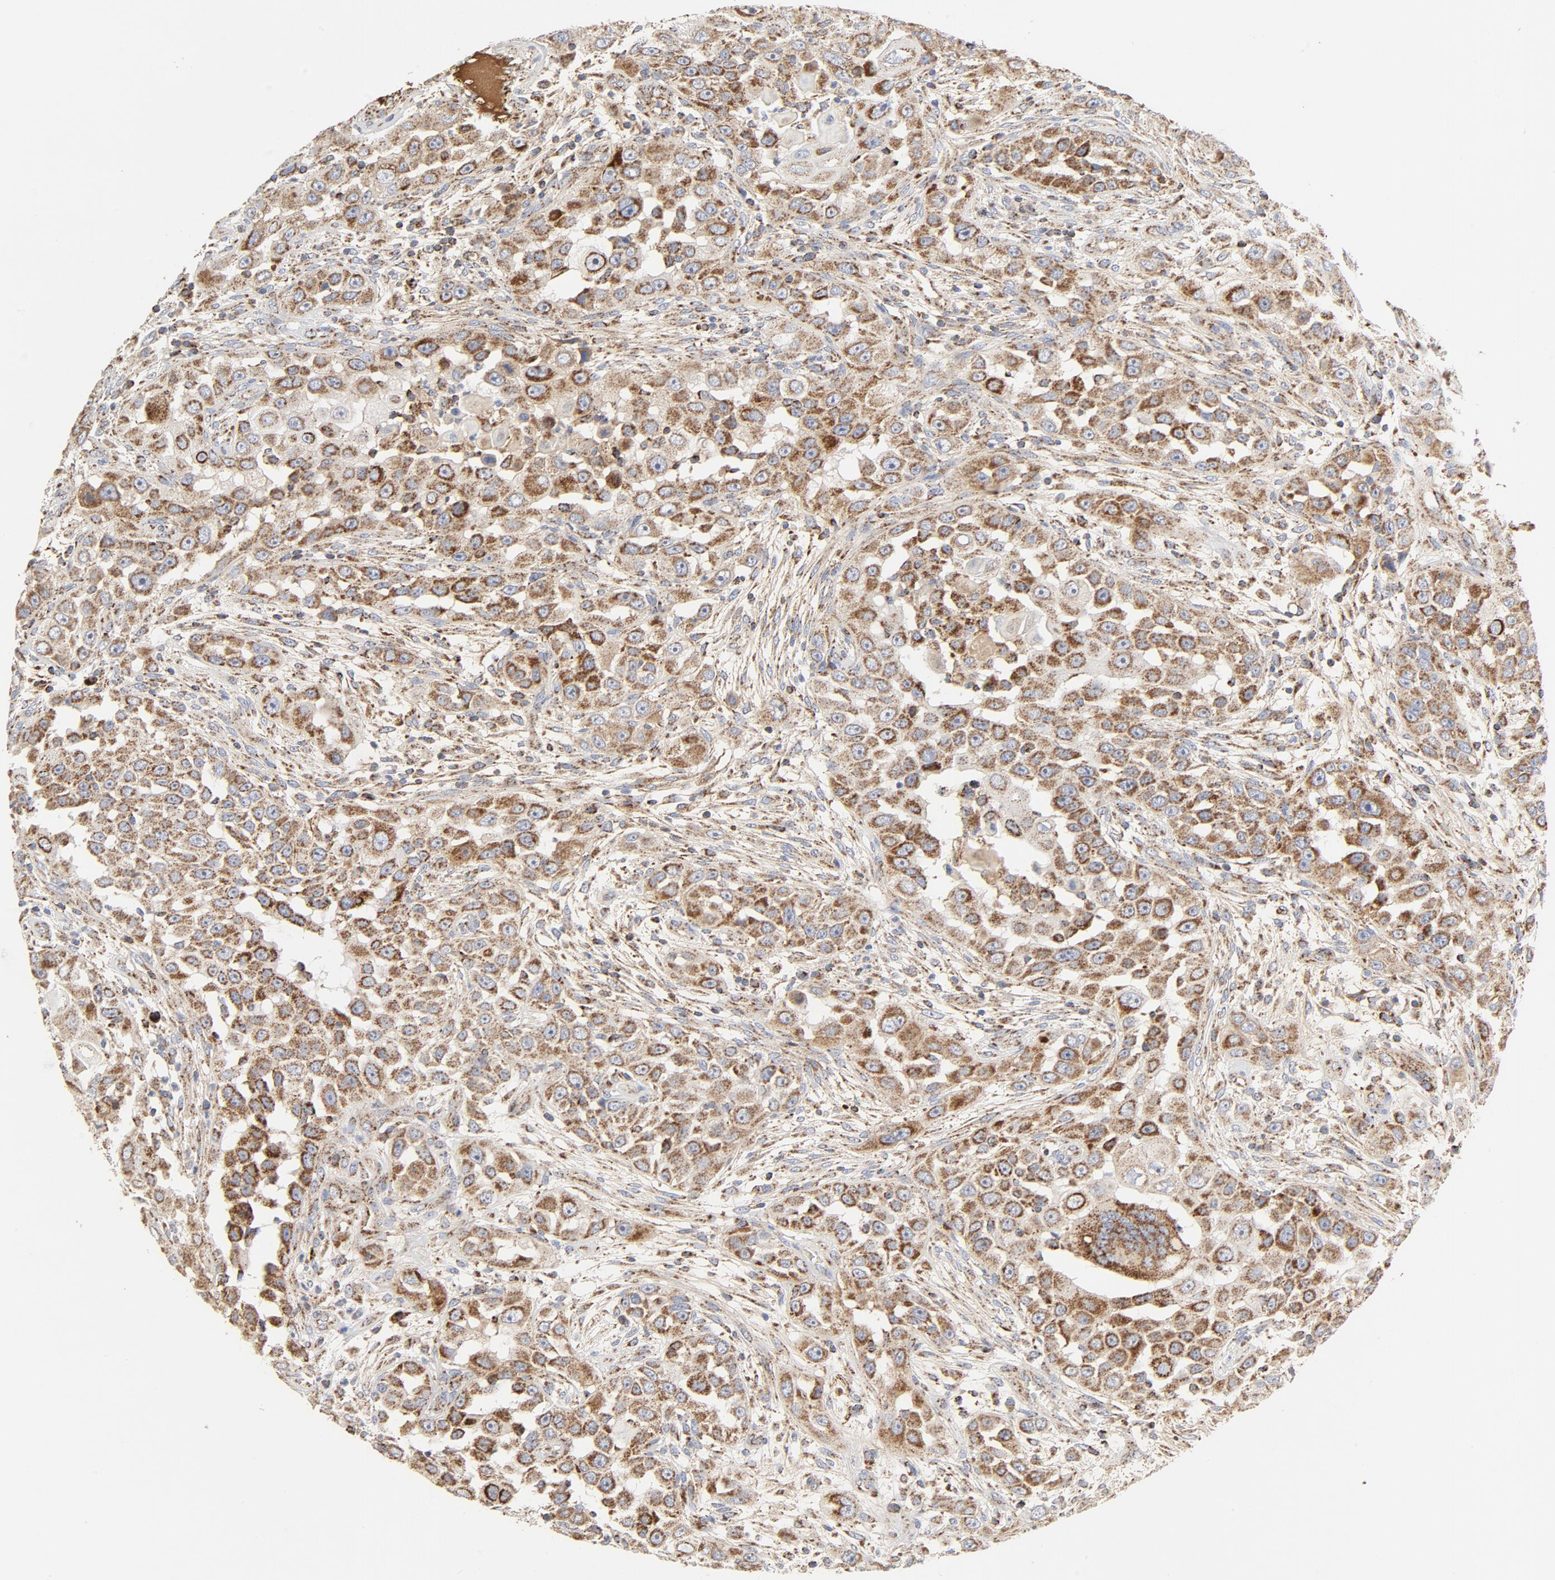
{"staining": {"intensity": "strong", "quantity": ">75%", "location": "cytoplasmic/membranous"}, "tissue": "head and neck cancer", "cell_type": "Tumor cells", "image_type": "cancer", "snomed": [{"axis": "morphology", "description": "Carcinoma, NOS"}, {"axis": "topography", "description": "Head-Neck"}], "caption": "Immunohistochemical staining of human head and neck cancer (carcinoma) shows strong cytoplasmic/membranous protein staining in about >75% of tumor cells.", "gene": "PCNX4", "patient": {"sex": "male", "age": 87}}